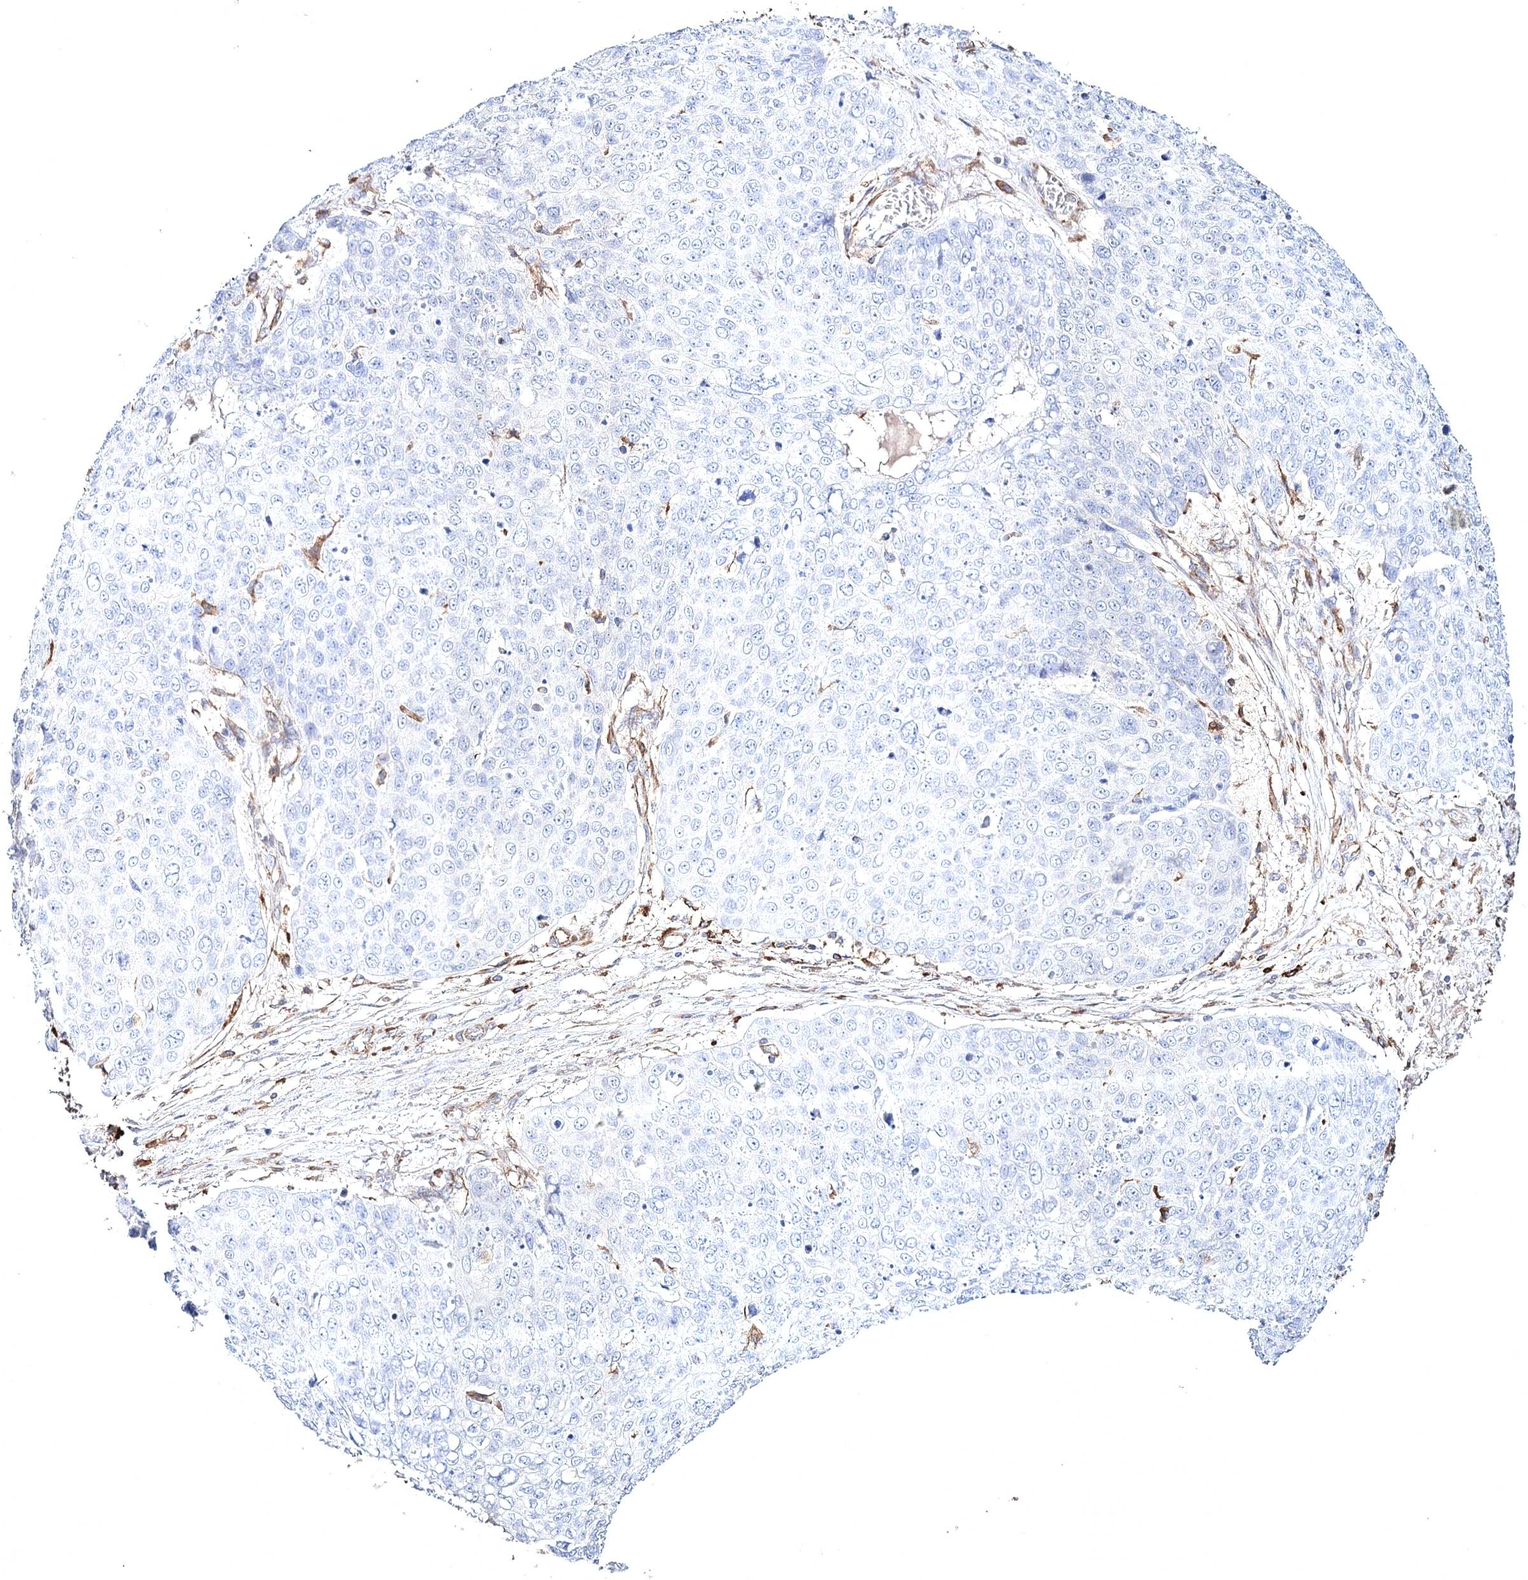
{"staining": {"intensity": "negative", "quantity": "none", "location": "none"}, "tissue": "skin cancer", "cell_type": "Tumor cells", "image_type": "cancer", "snomed": [{"axis": "morphology", "description": "Squamous cell carcinoma, NOS"}, {"axis": "topography", "description": "Skin"}], "caption": "Tumor cells are negative for brown protein staining in skin cancer.", "gene": "CLEC4M", "patient": {"sex": "male", "age": 71}}